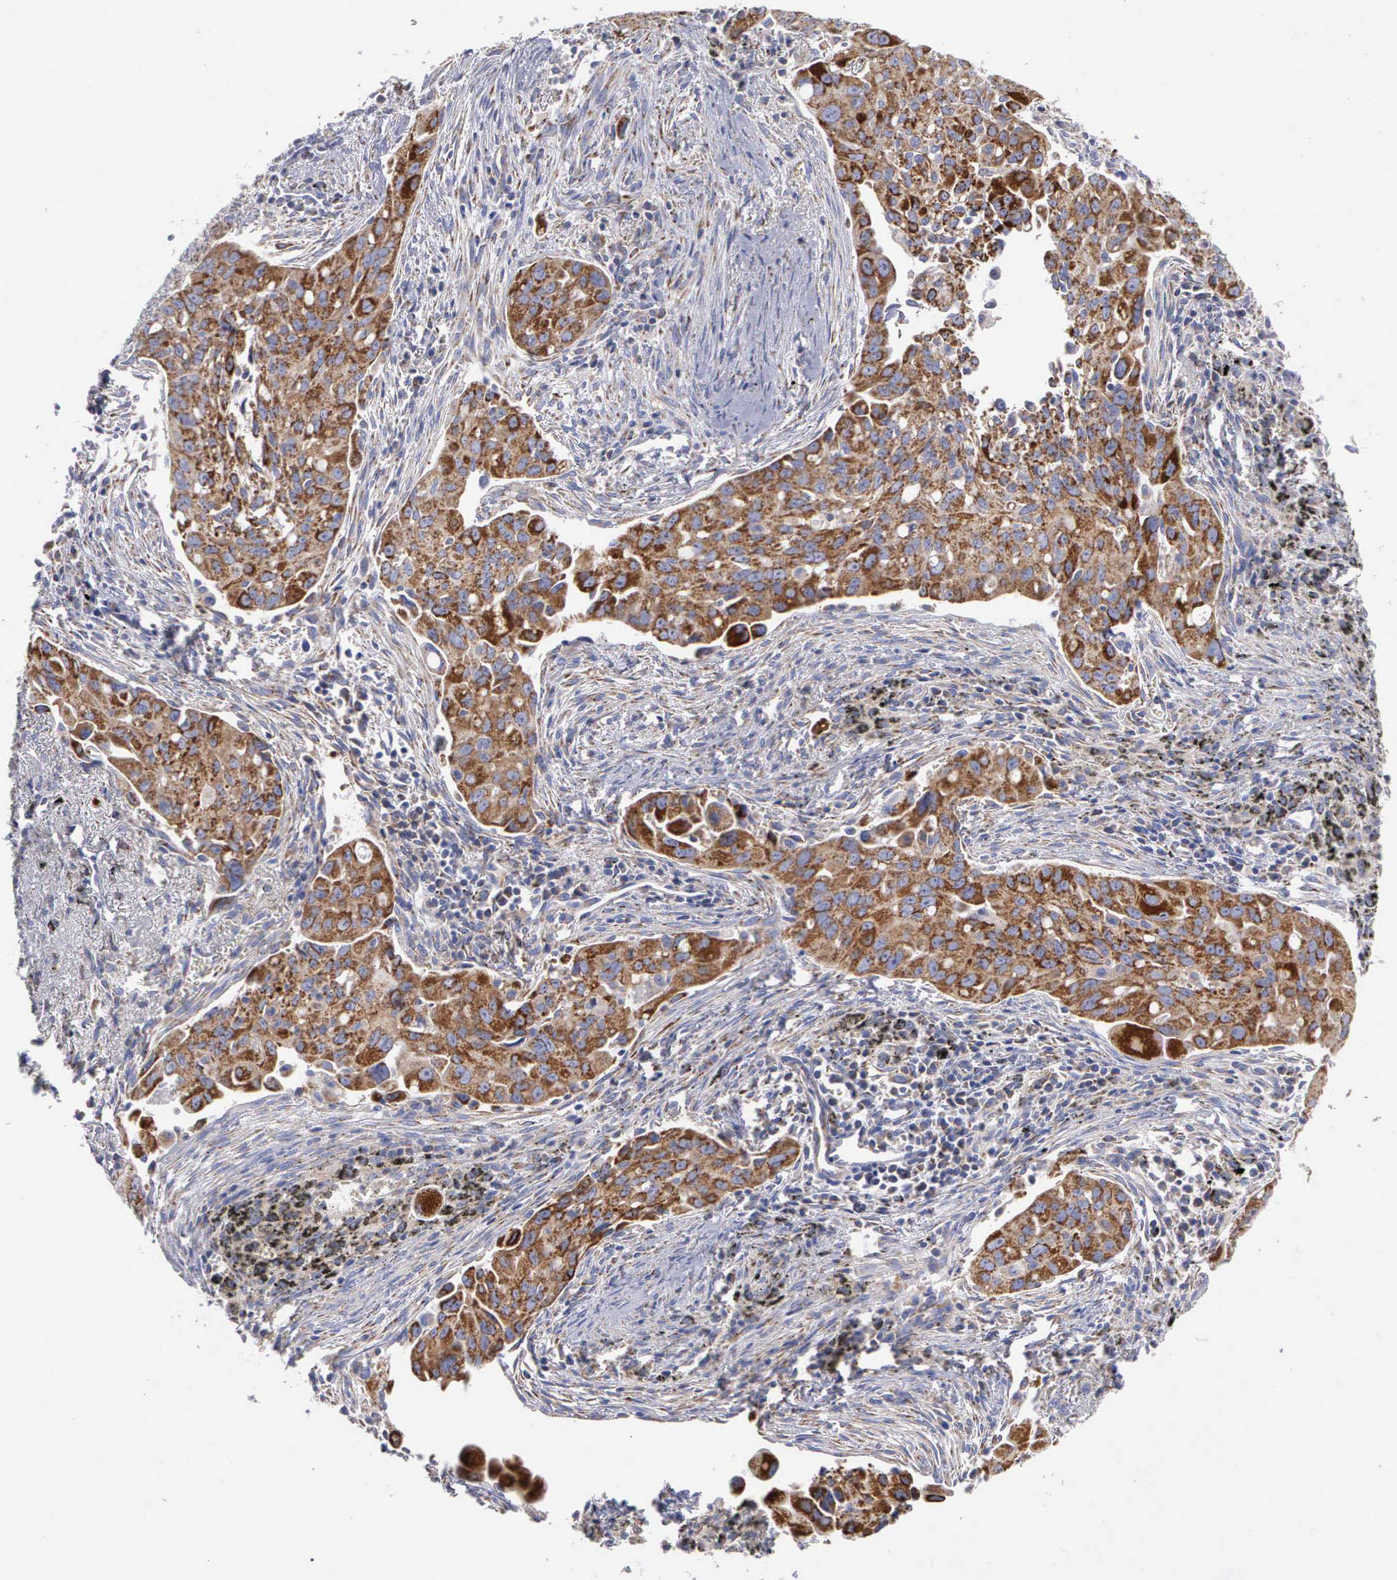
{"staining": {"intensity": "strong", "quantity": ">75%", "location": "cytoplasmic/membranous"}, "tissue": "lung cancer", "cell_type": "Tumor cells", "image_type": "cancer", "snomed": [{"axis": "morphology", "description": "Adenocarcinoma, NOS"}, {"axis": "topography", "description": "Lung"}], "caption": "Lung cancer stained with immunohistochemistry (IHC) shows strong cytoplasmic/membranous staining in about >75% of tumor cells.", "gene": "APOOL", "patient": {"sex": "male", "age": 68}}